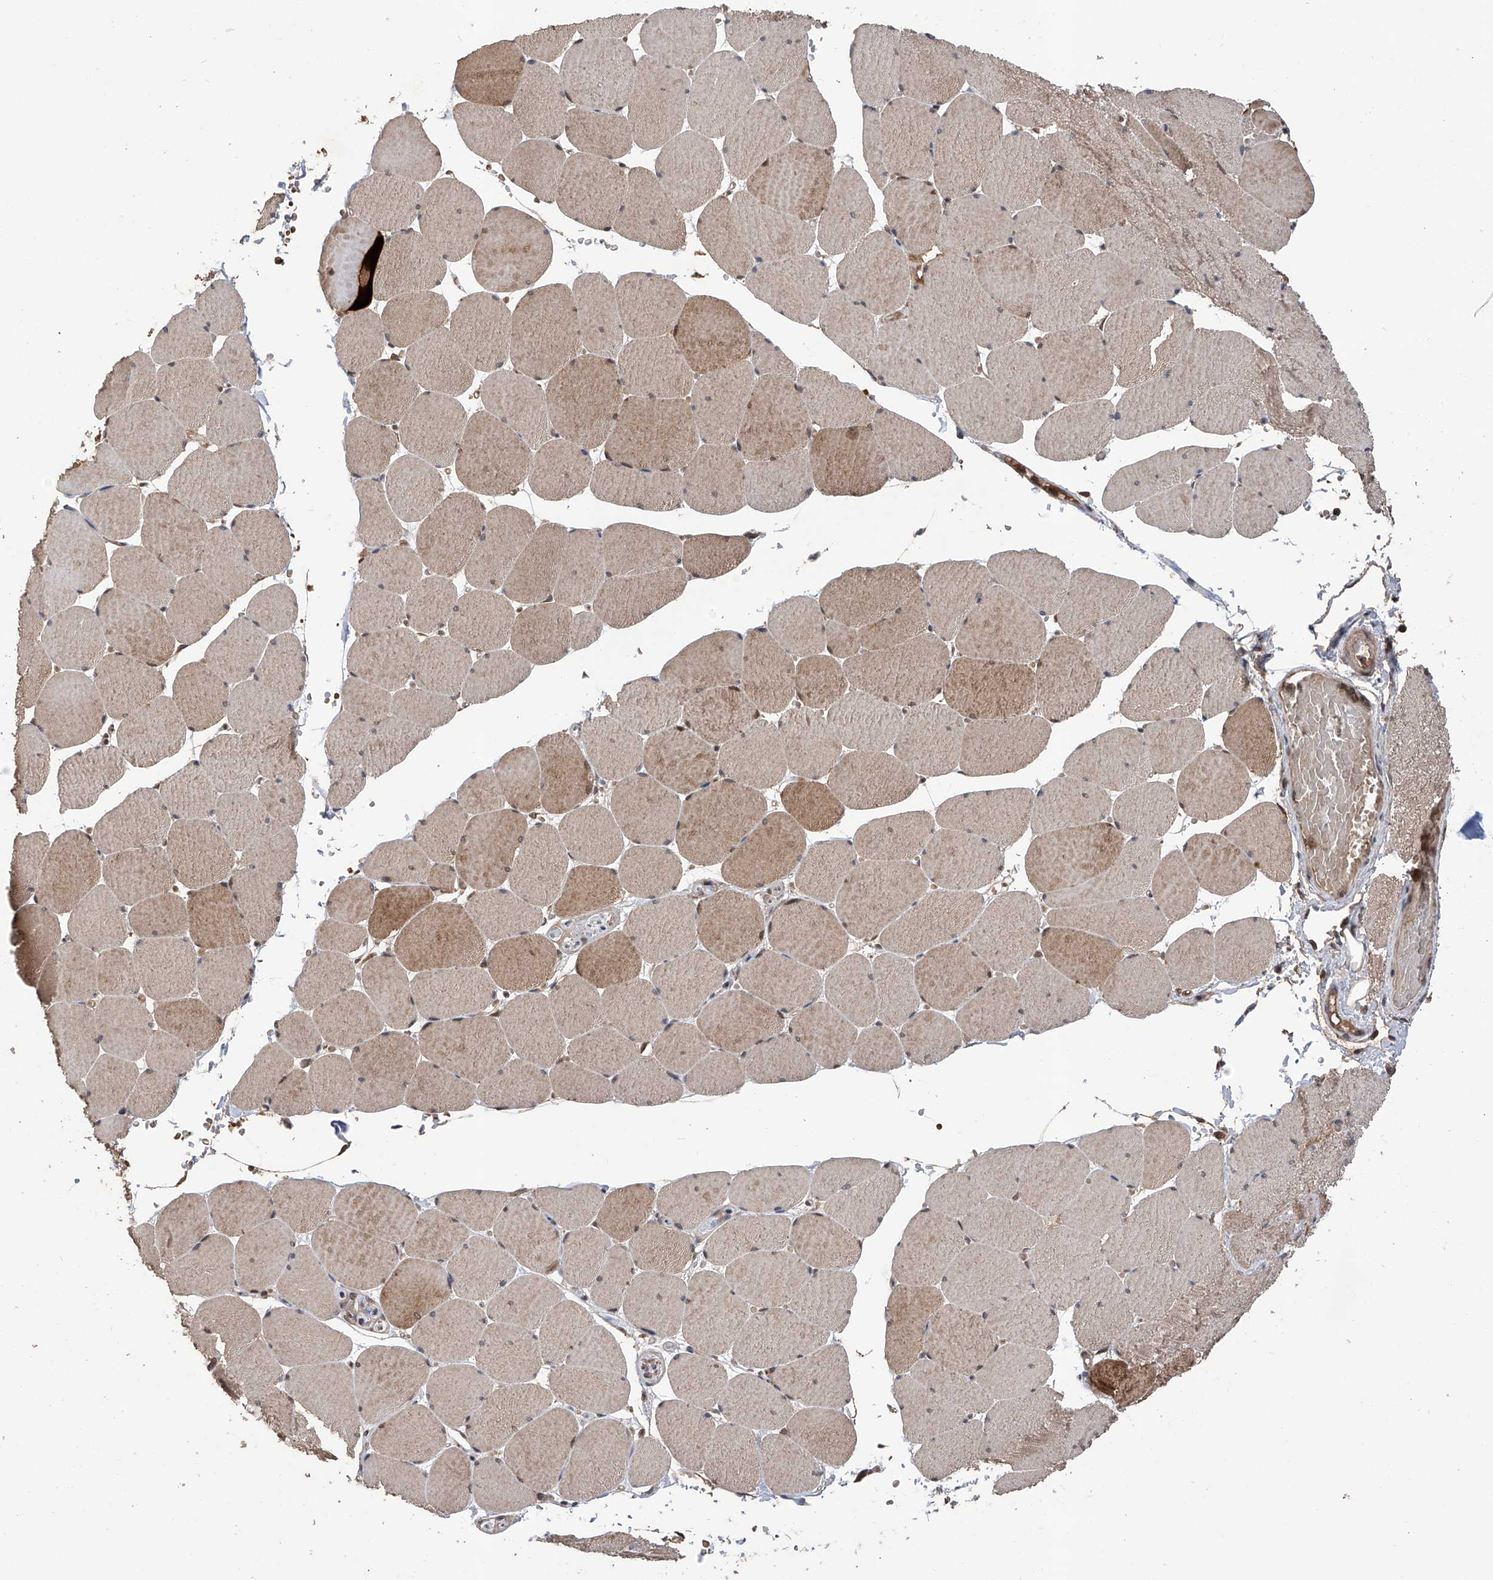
{"staining": {"intensity": "moderate", "quantity": "25%-75%", "location": "cytoplasmic/membranous"}, "tissue": "skeletal muscle", "cell_type": "Myocytes", "image_type": "normal", "snomed": [{"axis": "morphology", "description": "Normal tissue, NOS"}, {"axis": "topography", "description": "Skeletal muscle"}, {"axis": "topography", "description": "Head-Neck"}], "caption": "Moderate cytoplasmic/membranous protein expression is identified in approximately 25%-75% of myocytes in skeletal muscle. (DAB (3,3'-diaminobenzidine) IHC with brightfield microscopy, high magnification).", "gene": "LYSMD4", "patient": {"sex": "male", "age": 66}}